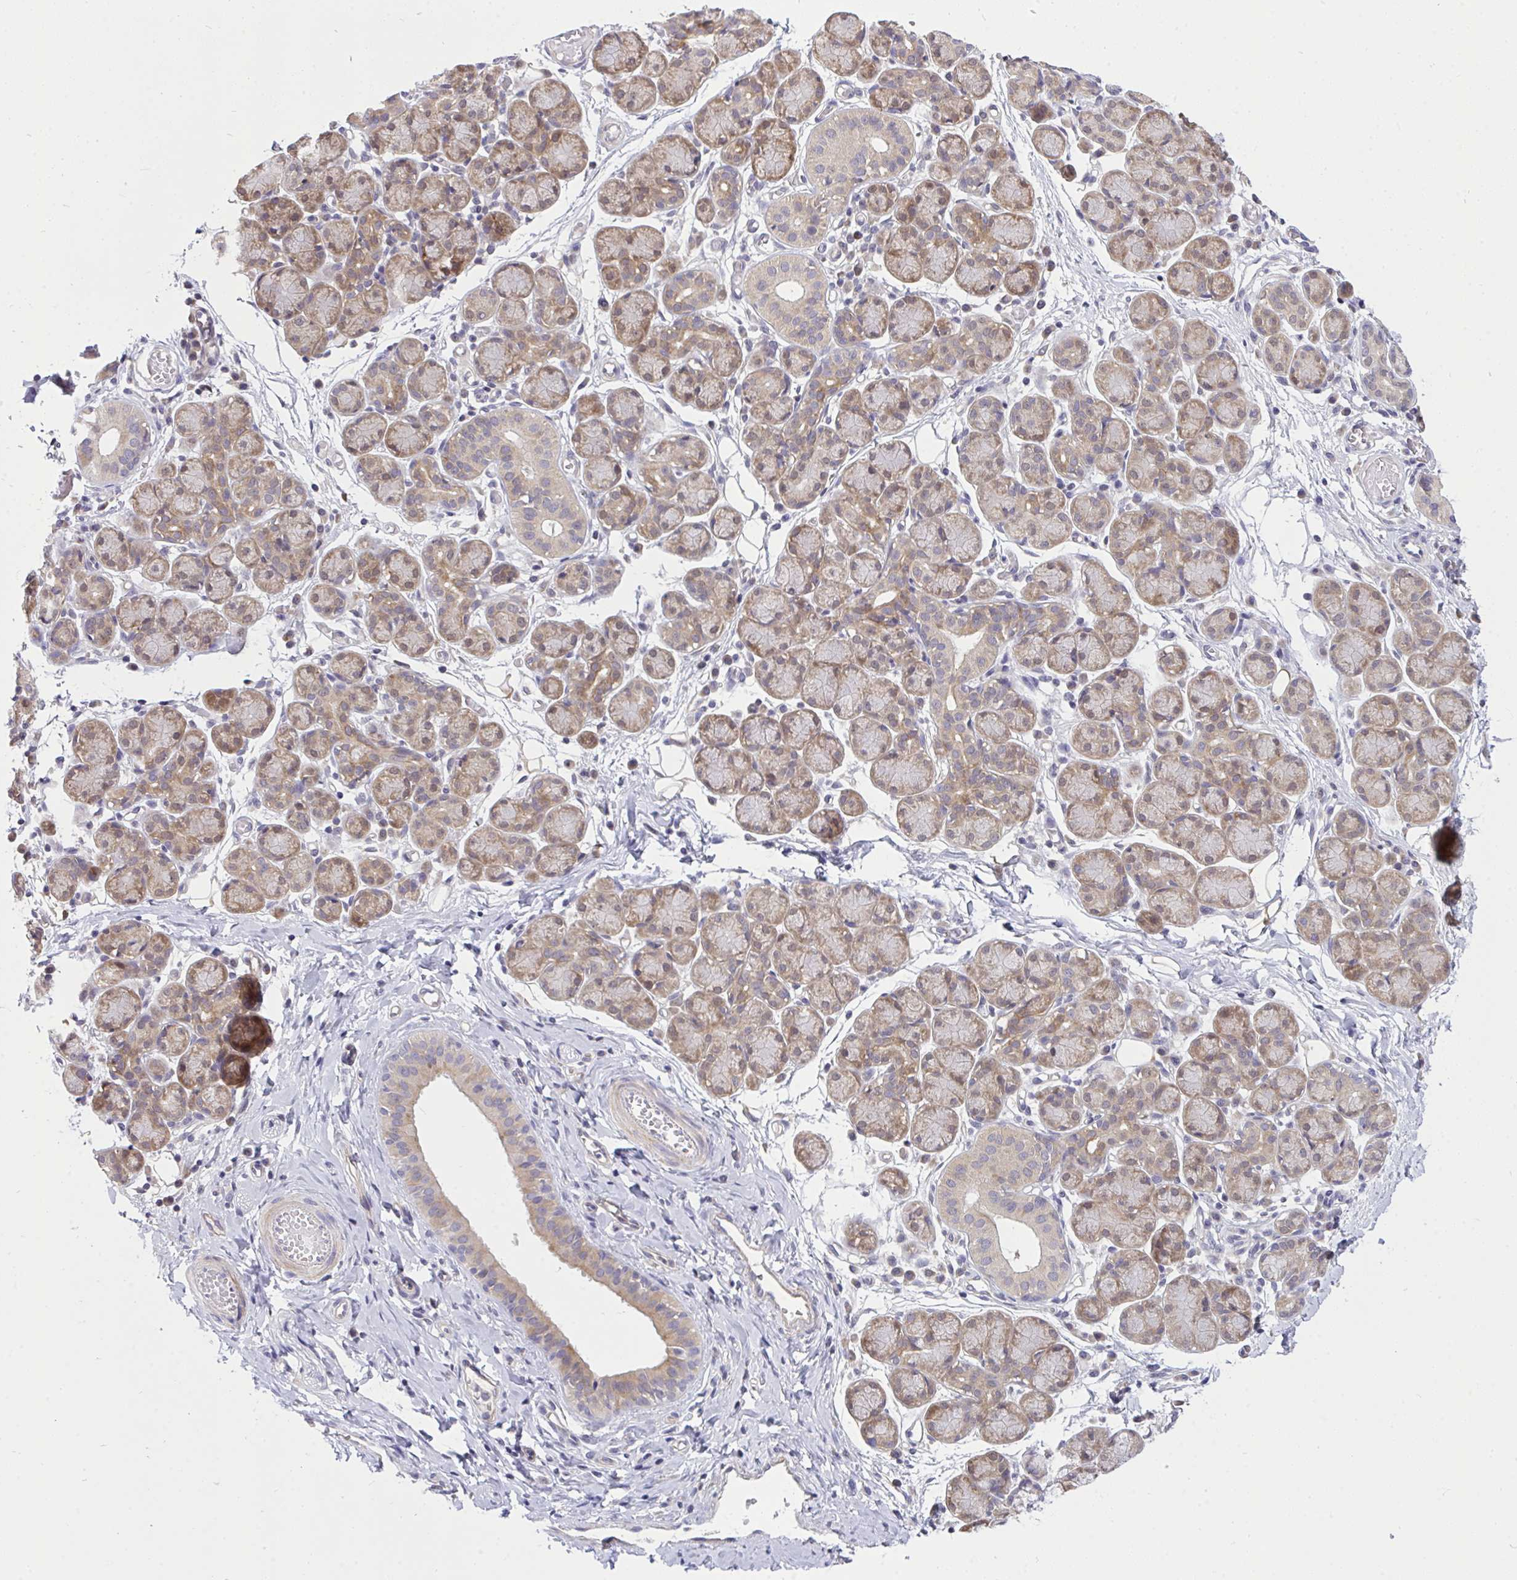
{"staining": {"intensity": "moderate", "quantity": "25%-75%", "location": "cytoplasmic/membranous,nuclear"}, "tissue": "salivary gland", "cell_type": "Glandular cells", "image_type": "normal", "snomed": [{"axis": "morphology", "description": "Normal tissue, NOS"}, {"axis": "morphology", "description": "Inflammation, NOS"}, {"axis": "topography", "description": "Lymph node"}, {"axis": "topography", "description": "Salivary gland"}], "caption": "Moderate cytoplasmic/membranous,nuclear staining for a protein is appreciated in about 25%-75% of glandular cells of normal salivary gland using immunohistochemistry (IHC).", "gene": "C19orf54", "patient": {"sex": "male", "age": 3}}